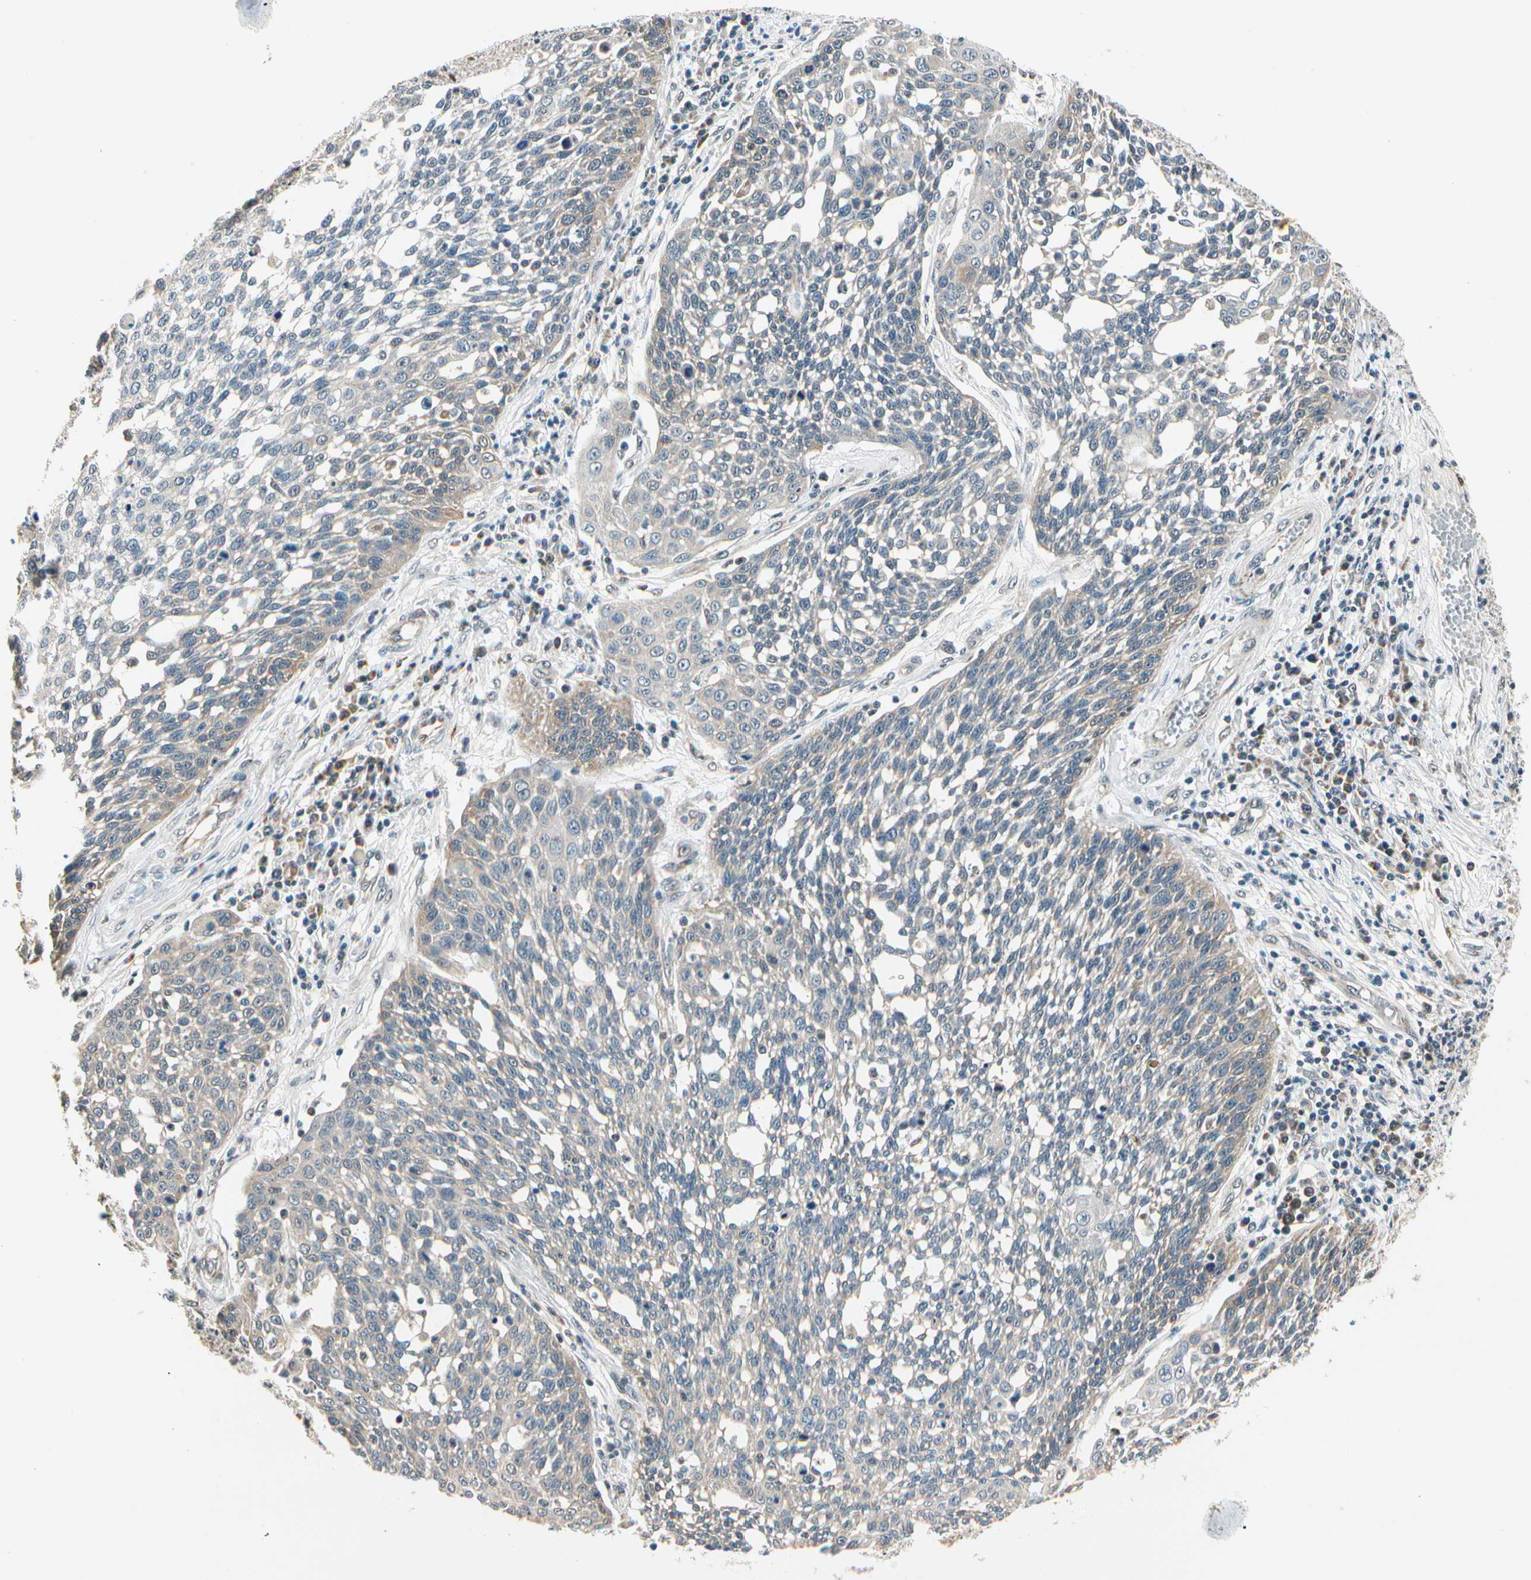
{"staining": {"intensity": "weak", "quantity": "<25%", "location": "cytoplasmic/membranous"}, "tissue": "cervical cancer", "cell_type": "Tumor cells", "image_type": "cancer", "snomed": [{"axis": "morphology", "description": "Squamous cell carcinoma, NOS"}, {"axis": "topography", "description": "Cervix"}], "caption": "The histopathology image displays no staining of tumor cells in squamous cell carcinoma (cervical).", "gene": "PDK2", "patient": {"sex": "female", "age": 34}}